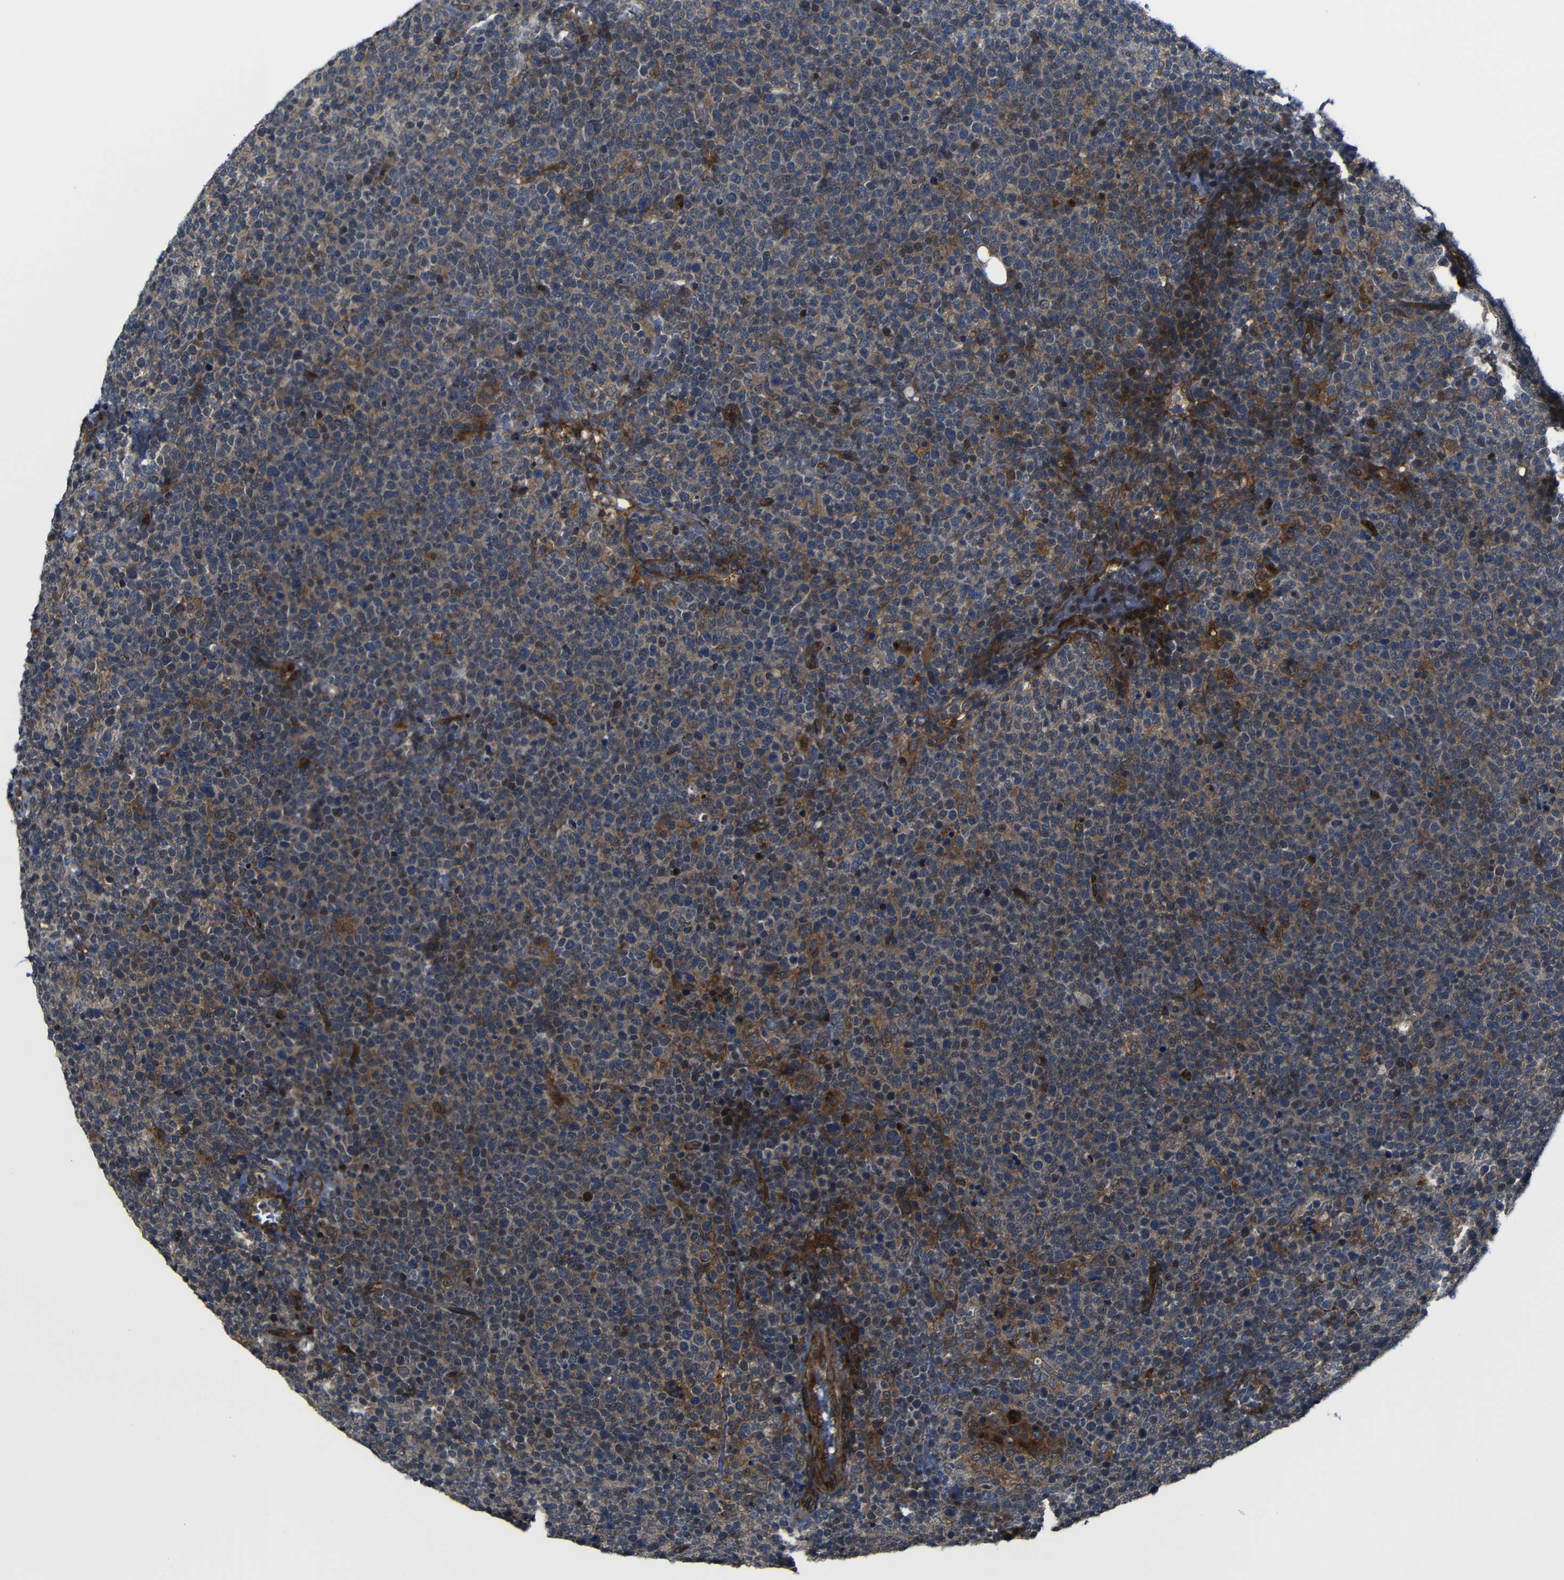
{"staining": {"intensity": "moderate", "quantity": ">75%", "location": "cytoplasmic/membranous"}, "tissue": "lymphoma", "cell_type": "Tumor cells", "image_type": "cancer", "snomed": [{"axis": "morphology", "description": "Malignant lymphoma, non-Hodgkin's type, High grade"}, {"axis": "topography", "description": "Lymph node"}], "caption": "Immunohistochemical staining of lymphoma demonstrates medium levels of moderate cytoplasmic/membranous expression in approximately >75% of tumor cells.", "gene": "KIAA0513", "patient": {"sex": "male", "age": 61}}